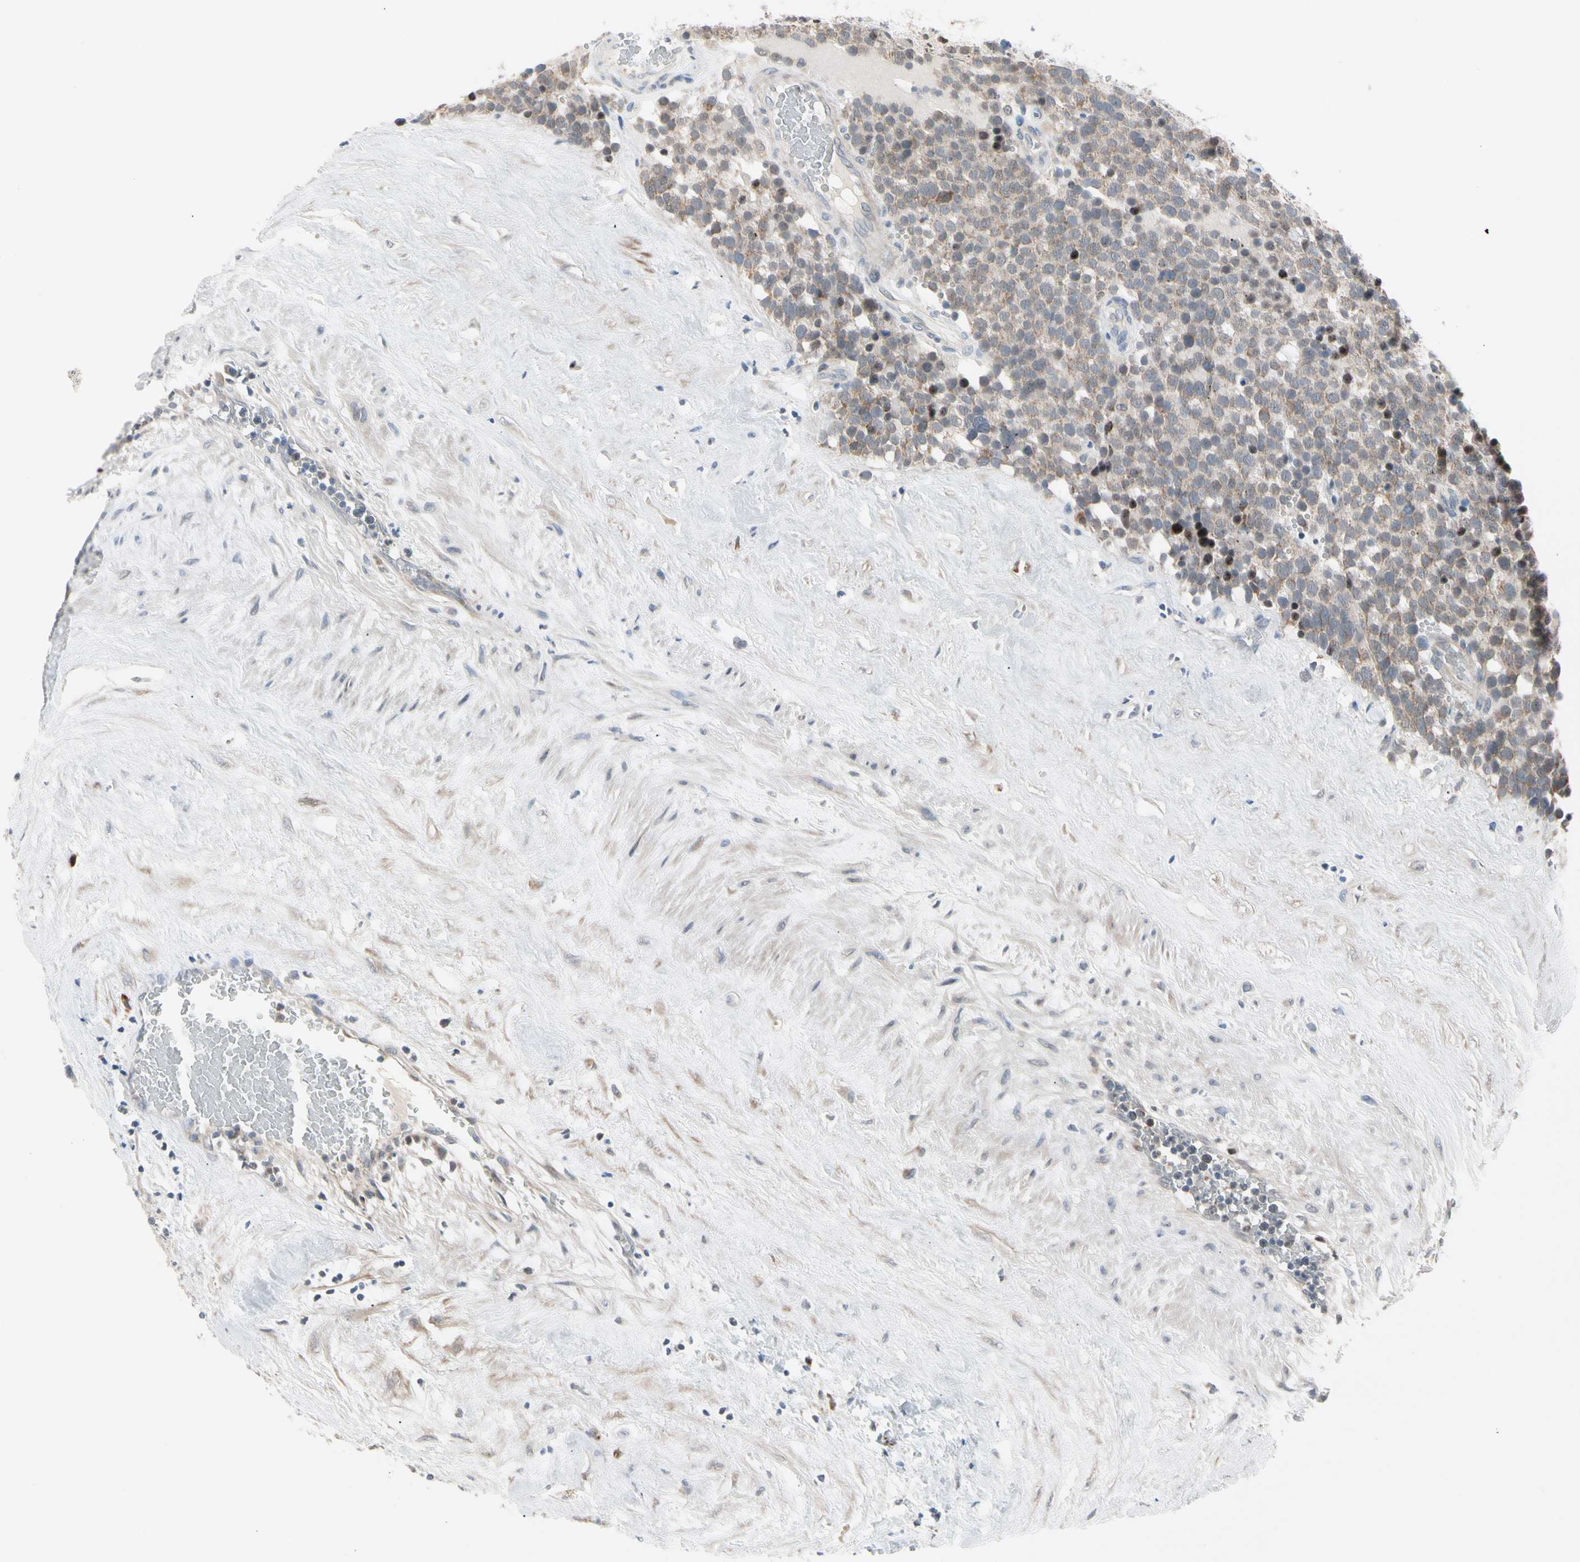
{"staining": {"intensity": "weak", "quantity": ">75%", "location": "cytoplasmic/membranous"}, "tissue": "testis cancer", "cell_type": "Tumor cells", "image_type": "cancer", "snomed": [{"axis": "morphology", "description": "Seminoma, NOS"}, {"axis": "topography", "description": "Testis"}], "caption": "Immunohistochemical staining of human testis cancer reveals weak cytoplasmic/membranous protein positivity in about >75% of tumor cells.", "gene": "MARK1", "patient": {"sex": "male", "age": 71}}